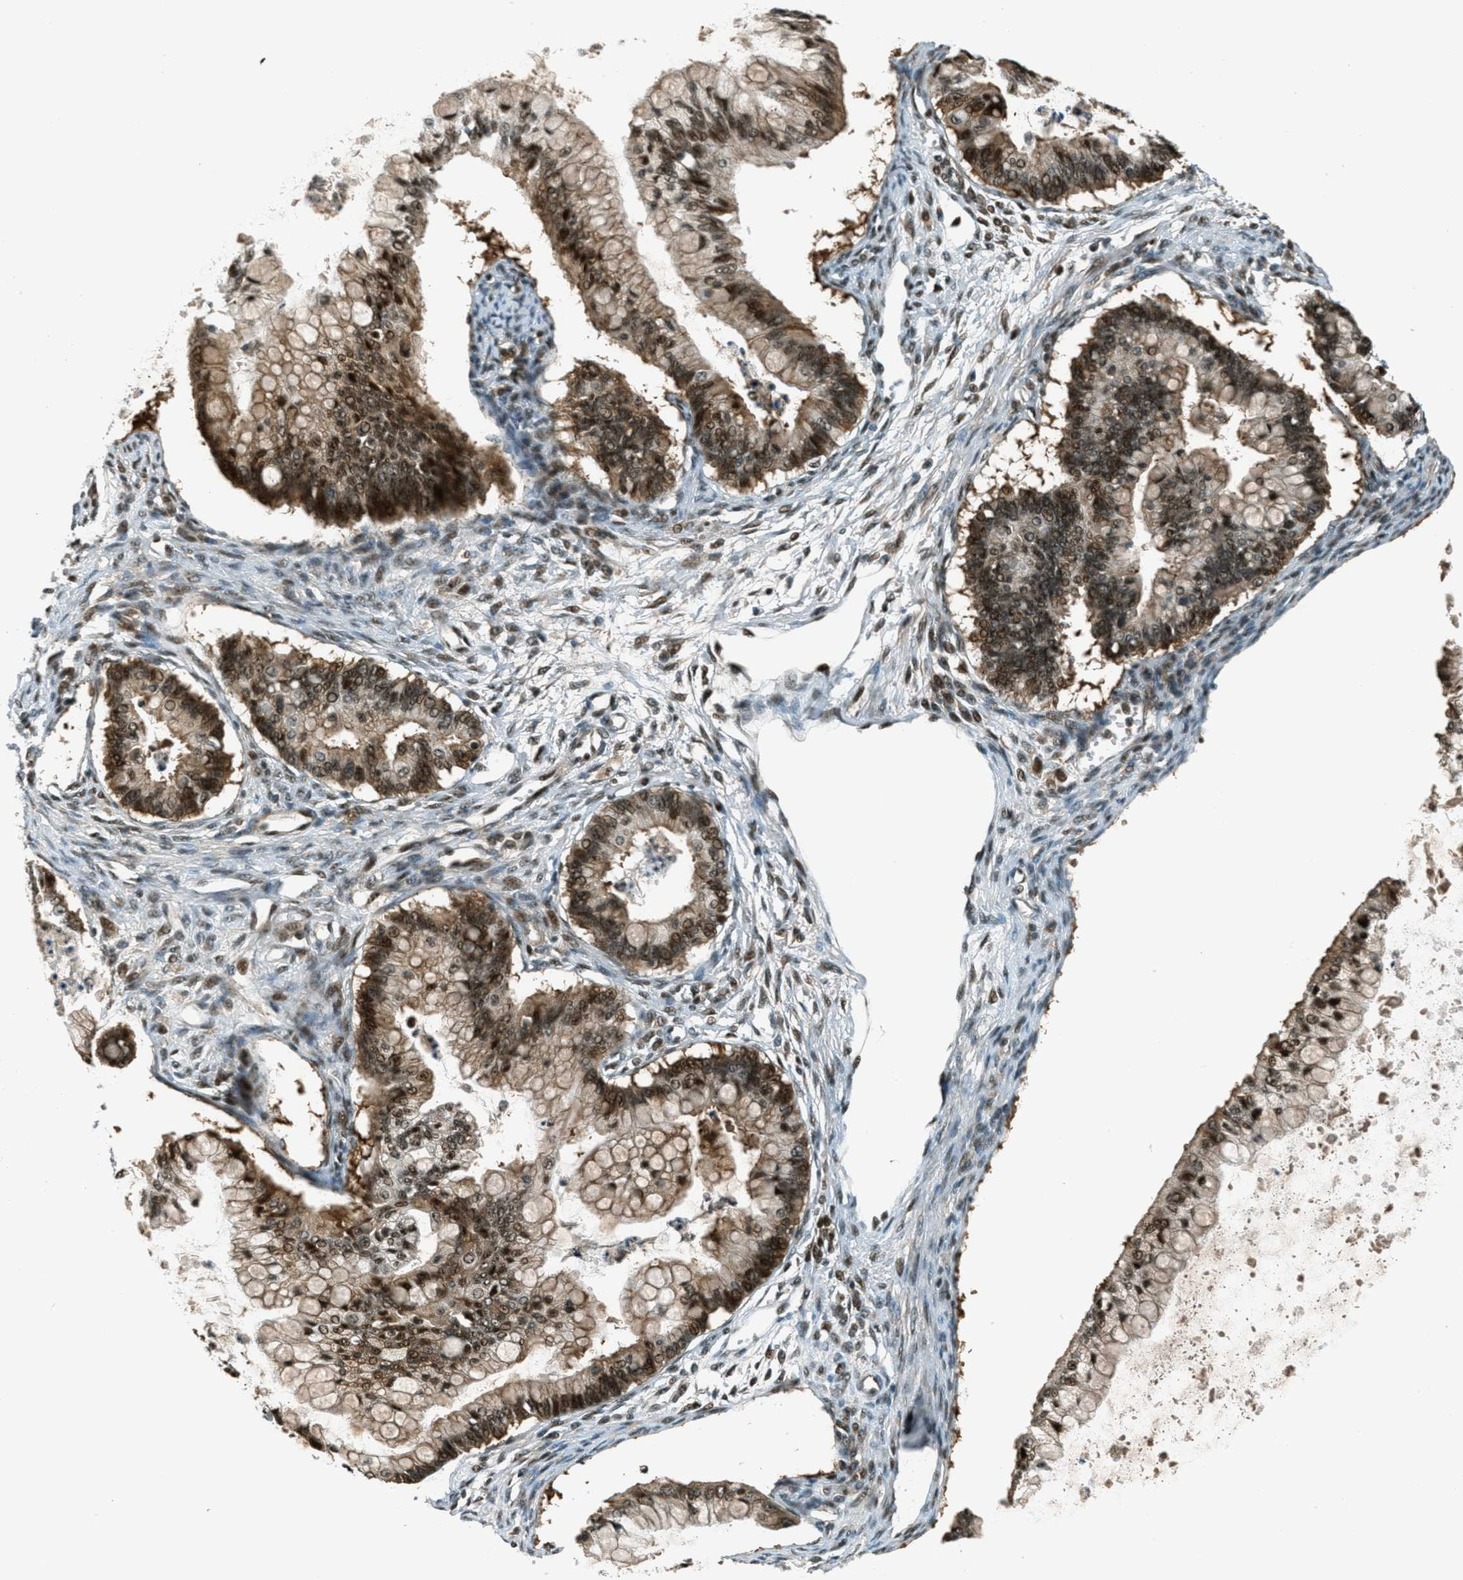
{"staining": {"intensity": "strong", "quantity": ">75%", "location": "cytoplasmic/membranous,nuclear"}, "tissue": "ovarian cancer", "cell_type": "Tumor cells", "image_type": "cancer", "snomed": [{"axis": "morphology", "description": "Cystadenocarcinoma, mucinous, NOS"}, {"axis": "topography", "description": "Ovary"}], "caption": "Mucinous cystadenocarcinoma (ovarian) was stained to show a protein in brown. There is high levels of strong cytoplasmic/membranous and nuclear positivity in about >75% of tumor cells. The protein of interest is stained brown, and the nuclei are stained in blue (DAB (3,3'-diaminobenzidine) IHC with brightfield microscopy, high magnification).", "gene": "FOXM1", "patient": {"sex": "female", "age": 57}}